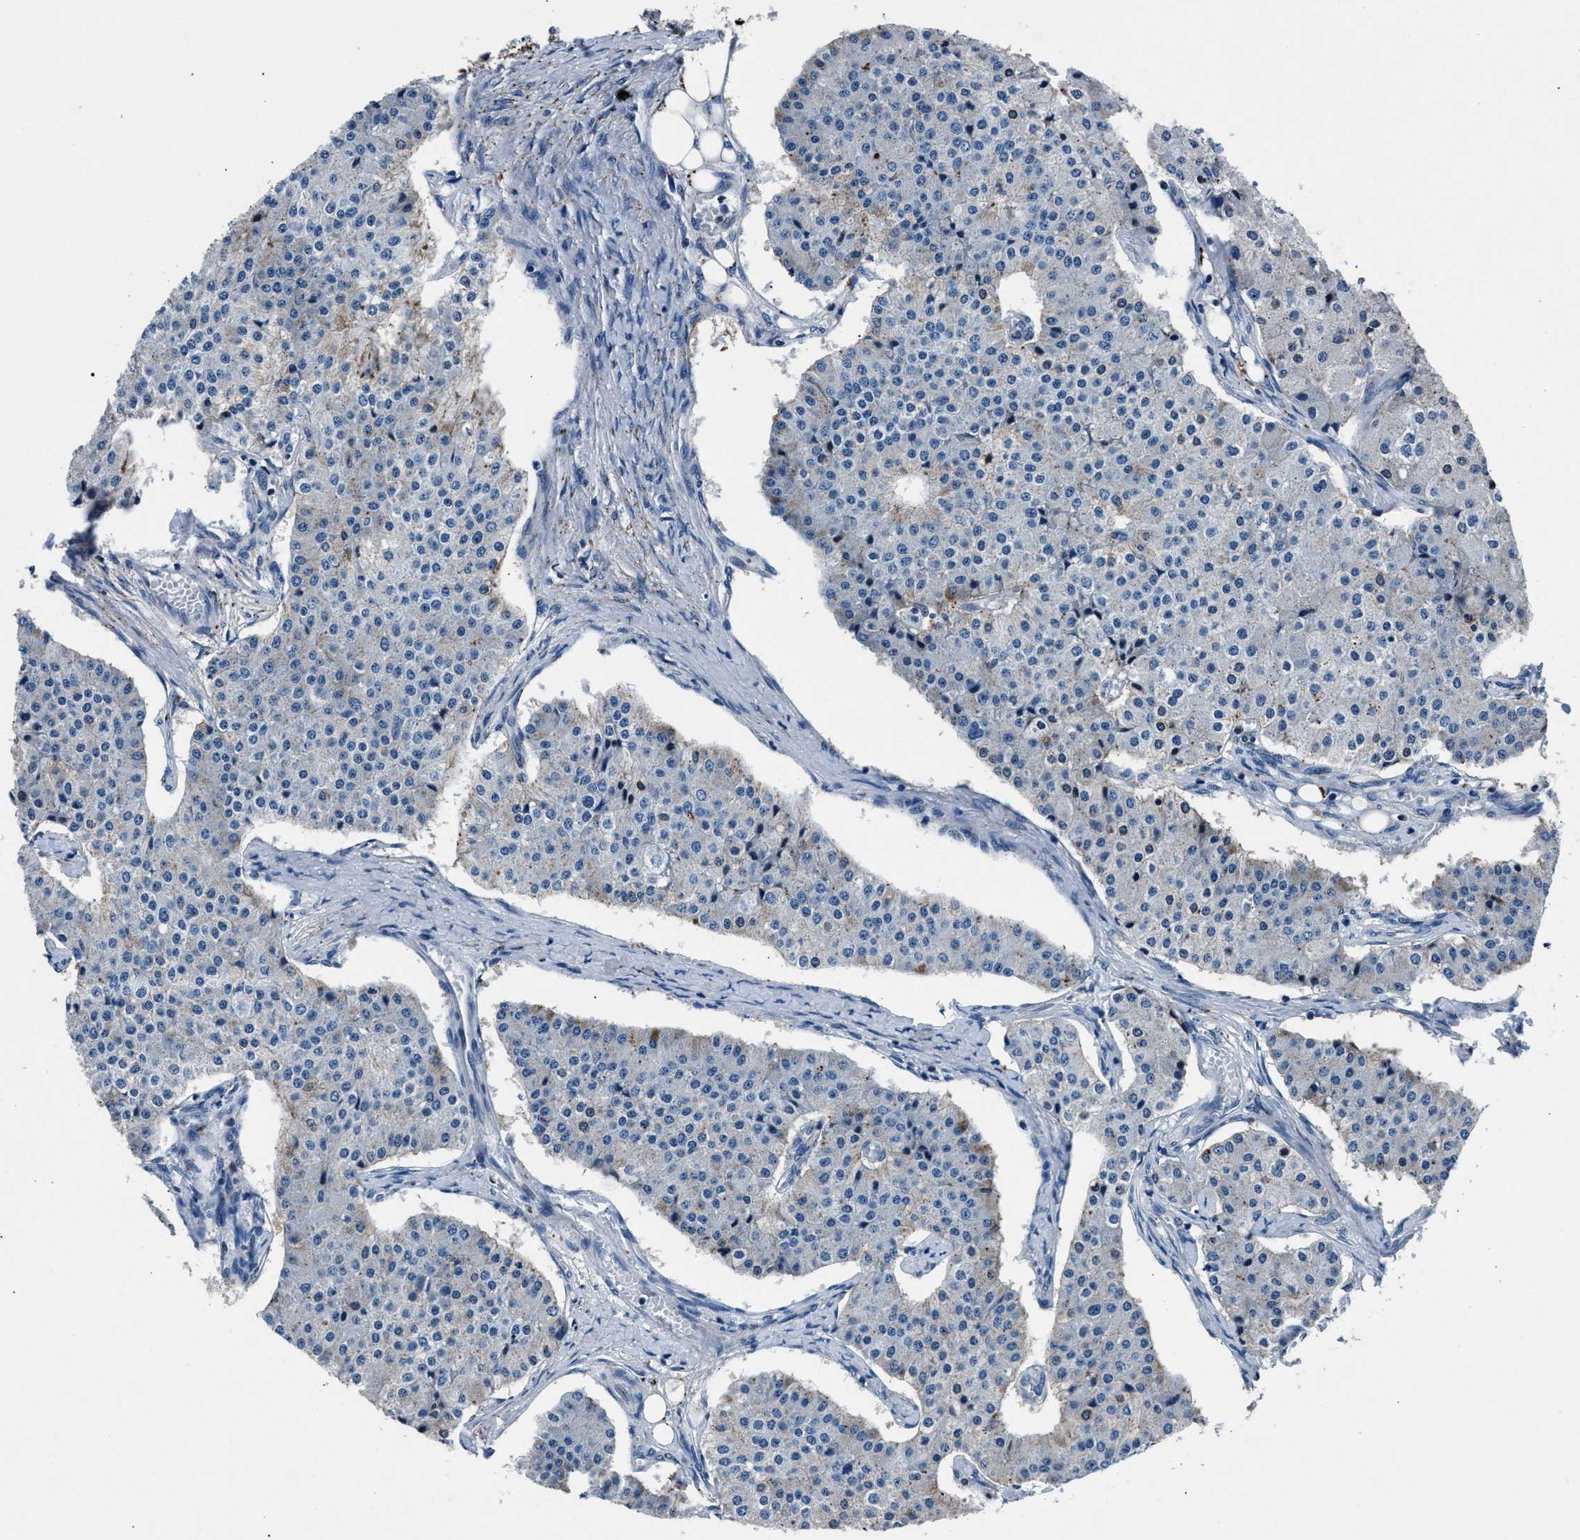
{"staining": {"intensity": "negative", "quantity": "none", "location": "none"}, "tissue": "carcinoid", "cell_type": "Tumor cells", "image_type": "cancer", "snomed": [{"axis": "morphology", "description": "Carcinoid, malignant, NOS"}, {"axis": "topography", "description": "Colon"}], "caption": "High power microscopy image of an immunohistochemistry (IHC) micrograph of carcinoid (malignant), revealing no significant staining in tumor cells. Brightfield microscopy of IHC stained with DAB (brown) and hematoxylin (blue), captured at high magnification.", "gene": "MFSD11", "patient": {"sex": "female", "age": 52}}